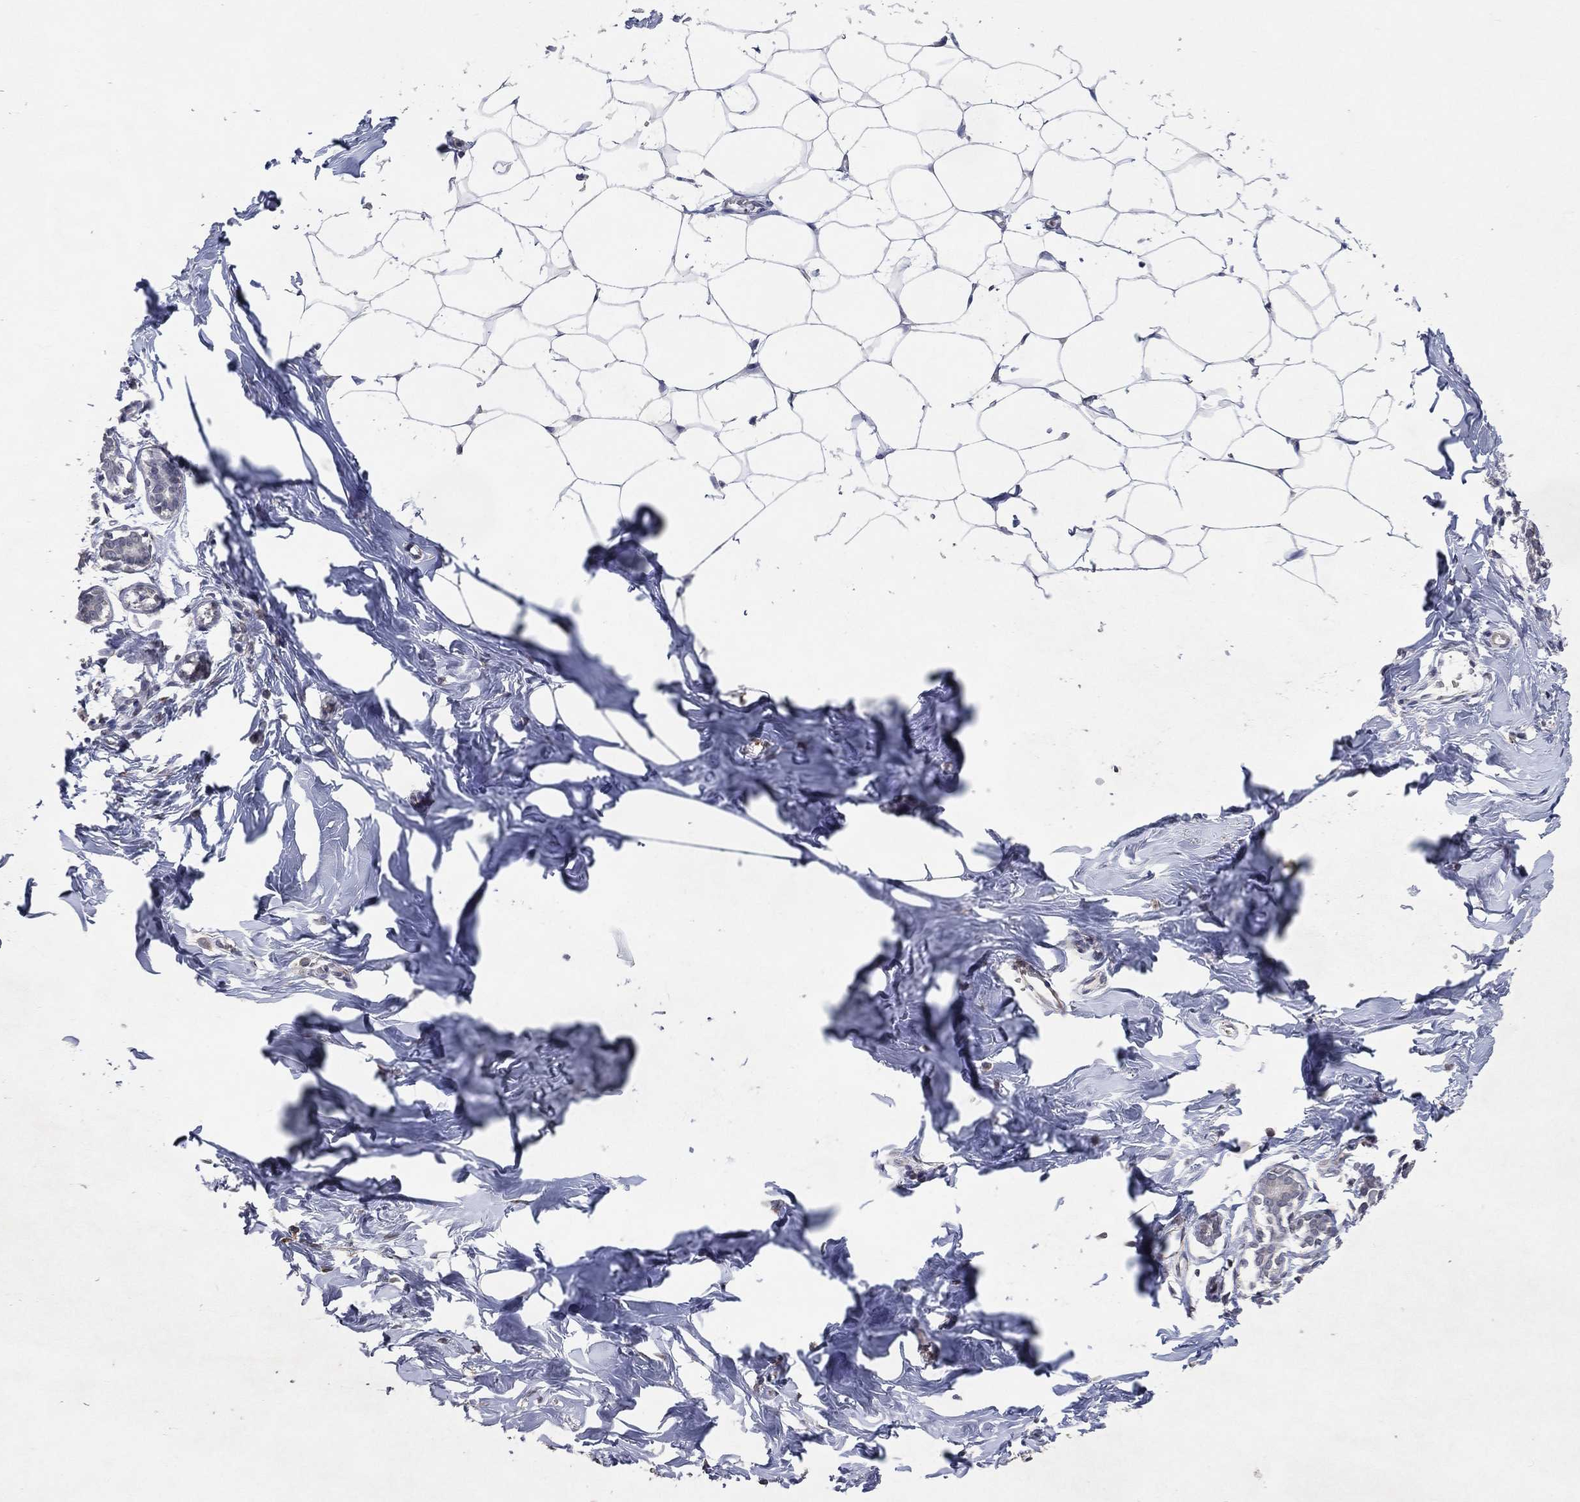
{"staining": {"intensity": "negative", "quantity": "none", "location": "none"}, "tissue": "breast", "cell_type": "Adipocytes", "image_type": "normal", "snomed": [{"axis": "morphology", "description": "Normal tissue, NOS"}, {"axis": "morphology", "description": "Lobular carcinoma, in situ"}, {"axis": "topography", "description": "Breast"}], "caption": "Image shows no significant protein positivity in adipocytes of normal breast. (Stains: DAB (3,3'-diaminobenzidine) immunohistochemistry with hematoxylin counter stain, Microscopy: brightfield microscopy at high magnification).", "gene": "DNAH7", "patient": {"sex": "female", "age": 35}}